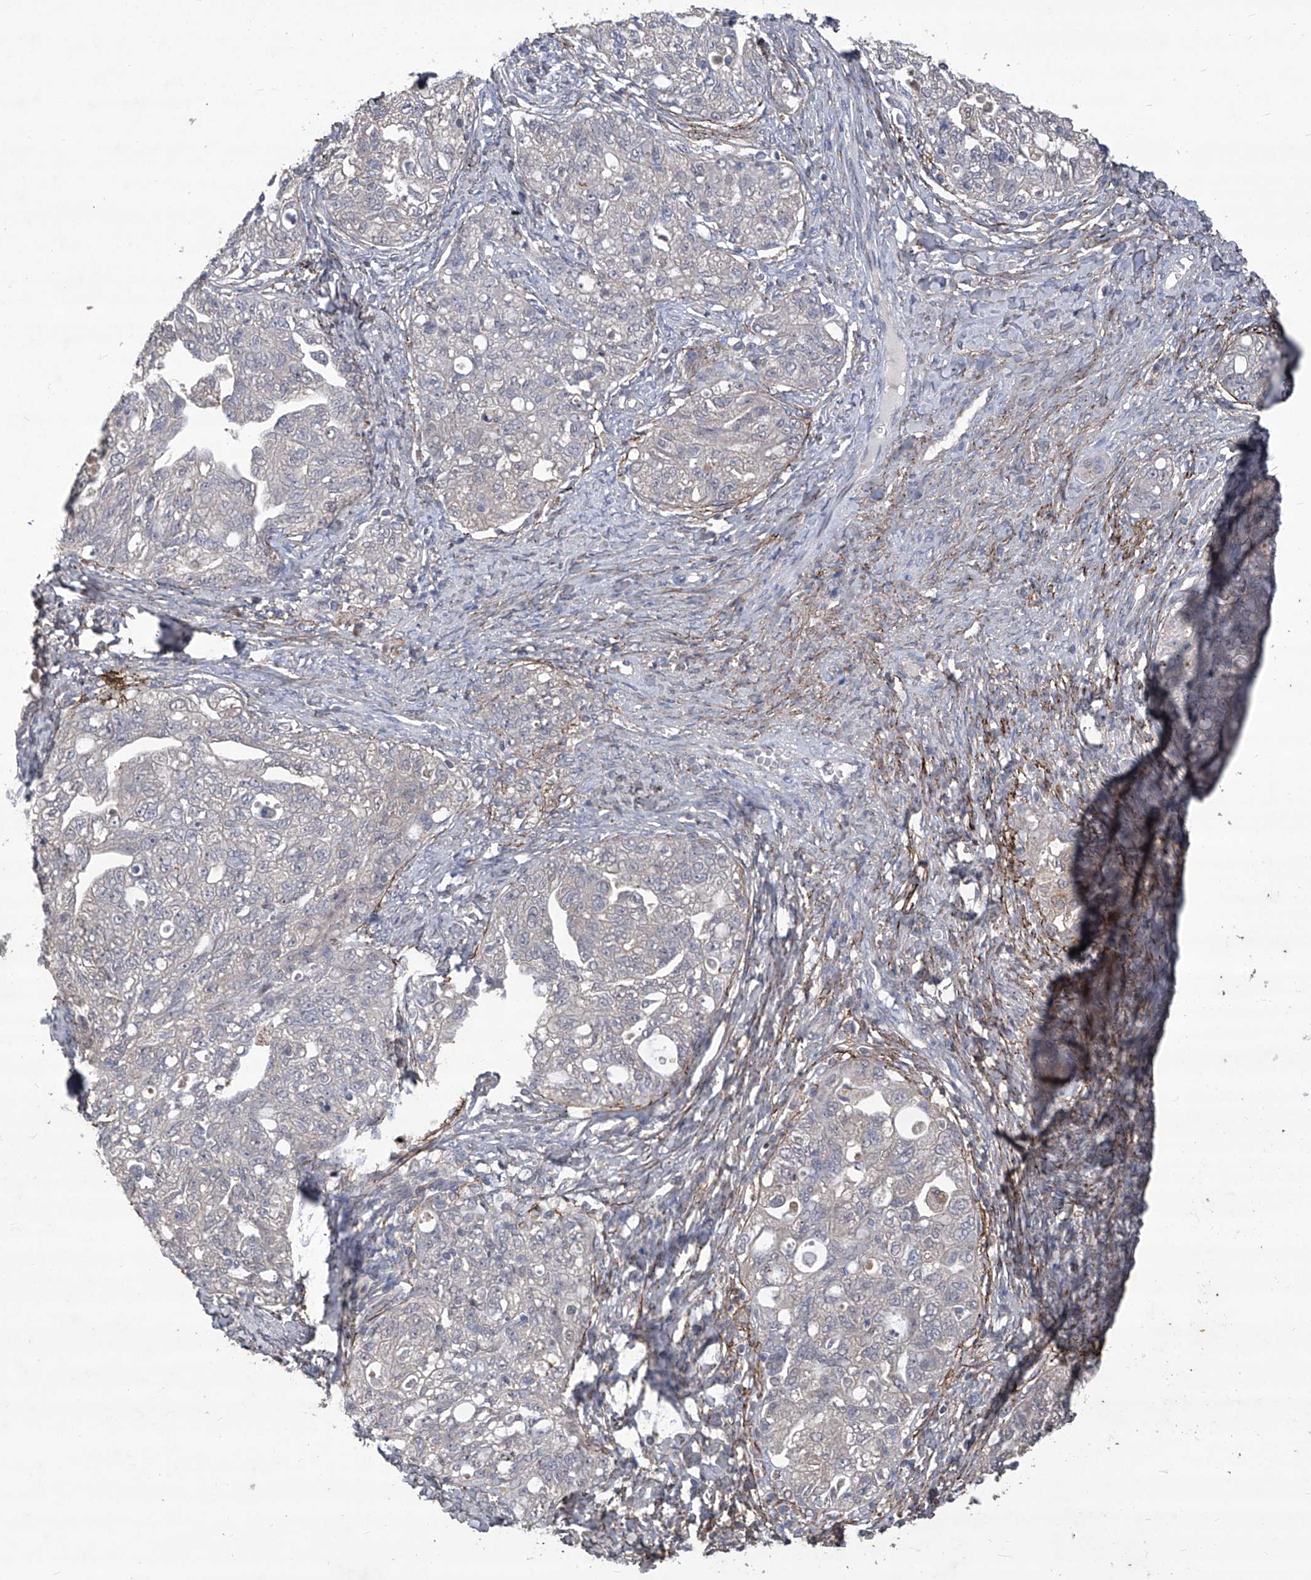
{"staining": {"intensity": "negative", "quantity": "none", "location": "none"}, "tissue": "ovarian cancer", "cell_type": "Tumor cells", "image_type": "cancer", "snomed": [{"axis": "morphology", "description": "Carcinoma, NOS"}, {"axis": "morphology", "description": "Cystadenocarcinoma, serous, NOS"}, {"axis": "topography", "description": "Ovary"}], "caption": "IHC image of human carcinoma (ovarian) stained for a protein (brown), which reveals no expression in tumor cells.", "gene": "TXNIP", "patient": {"sex": "female", "age": 69}}